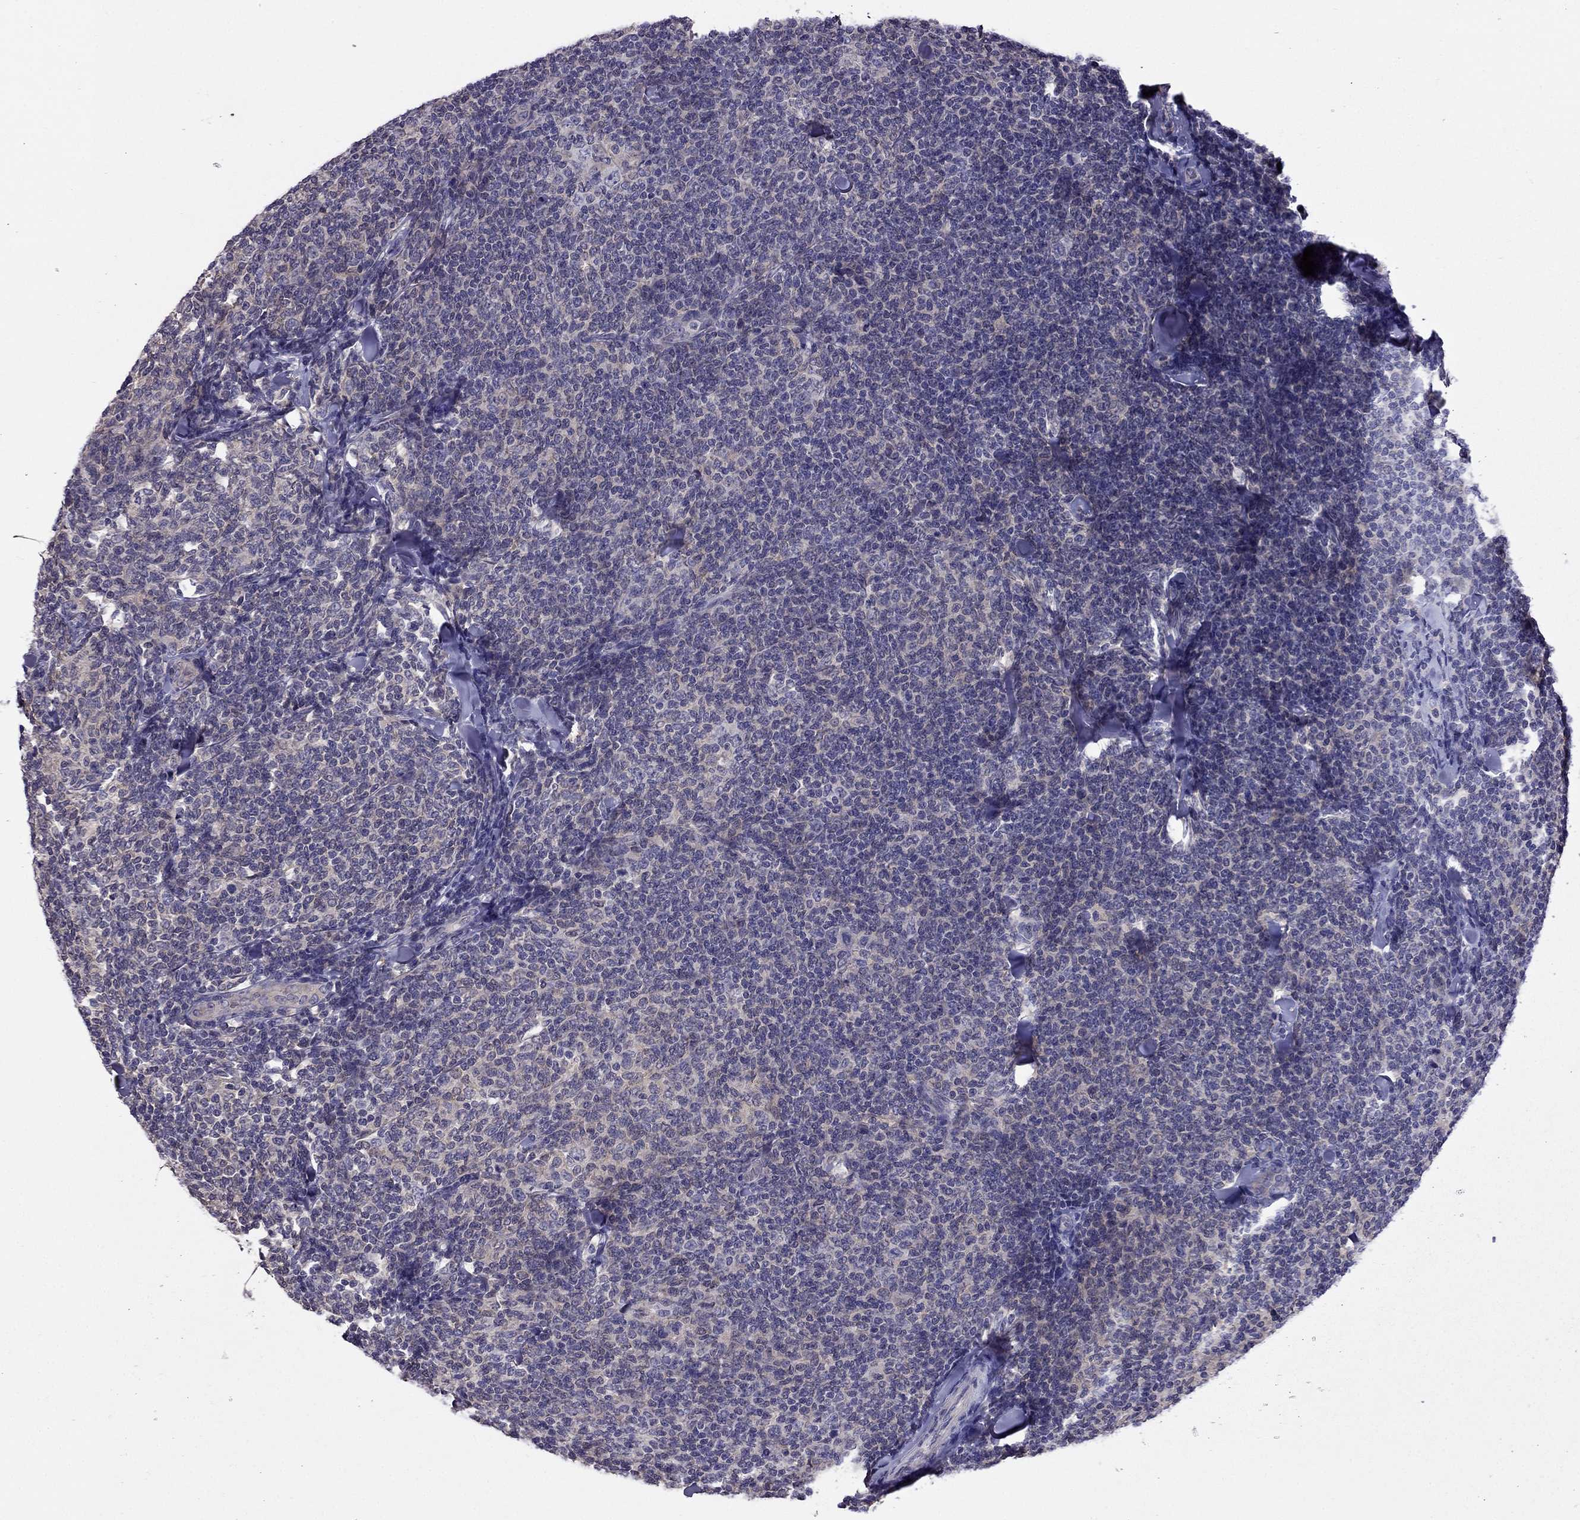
{"staining": {"intensity": "negative", "quantity": "none", "location": "none"}, "tissue": "lymphoma", "cell_type": "Tumor cells", "image_type": "cancer", "snomed": [{"axis": "morphology", "description": "Malignant lymphoma, non-Hodgkin's type, Low grade"}, {"axis": "topography", "description": "Lymph node"}], "caption": "Immunohistochemistry micrograph of neoplastic tissue: low-grade malignant lymphoma, non-Hodgkin's type stained with DAB displays no significant protein staining in tumor cells. The staining was performed using DAB to visualize the protein expression in brown, while the nuclei were stained in blue with hematoxylin (Magnification: 20x).", "gene": "SCNN1D", "patient": {"sex": "female", "age": 56}}